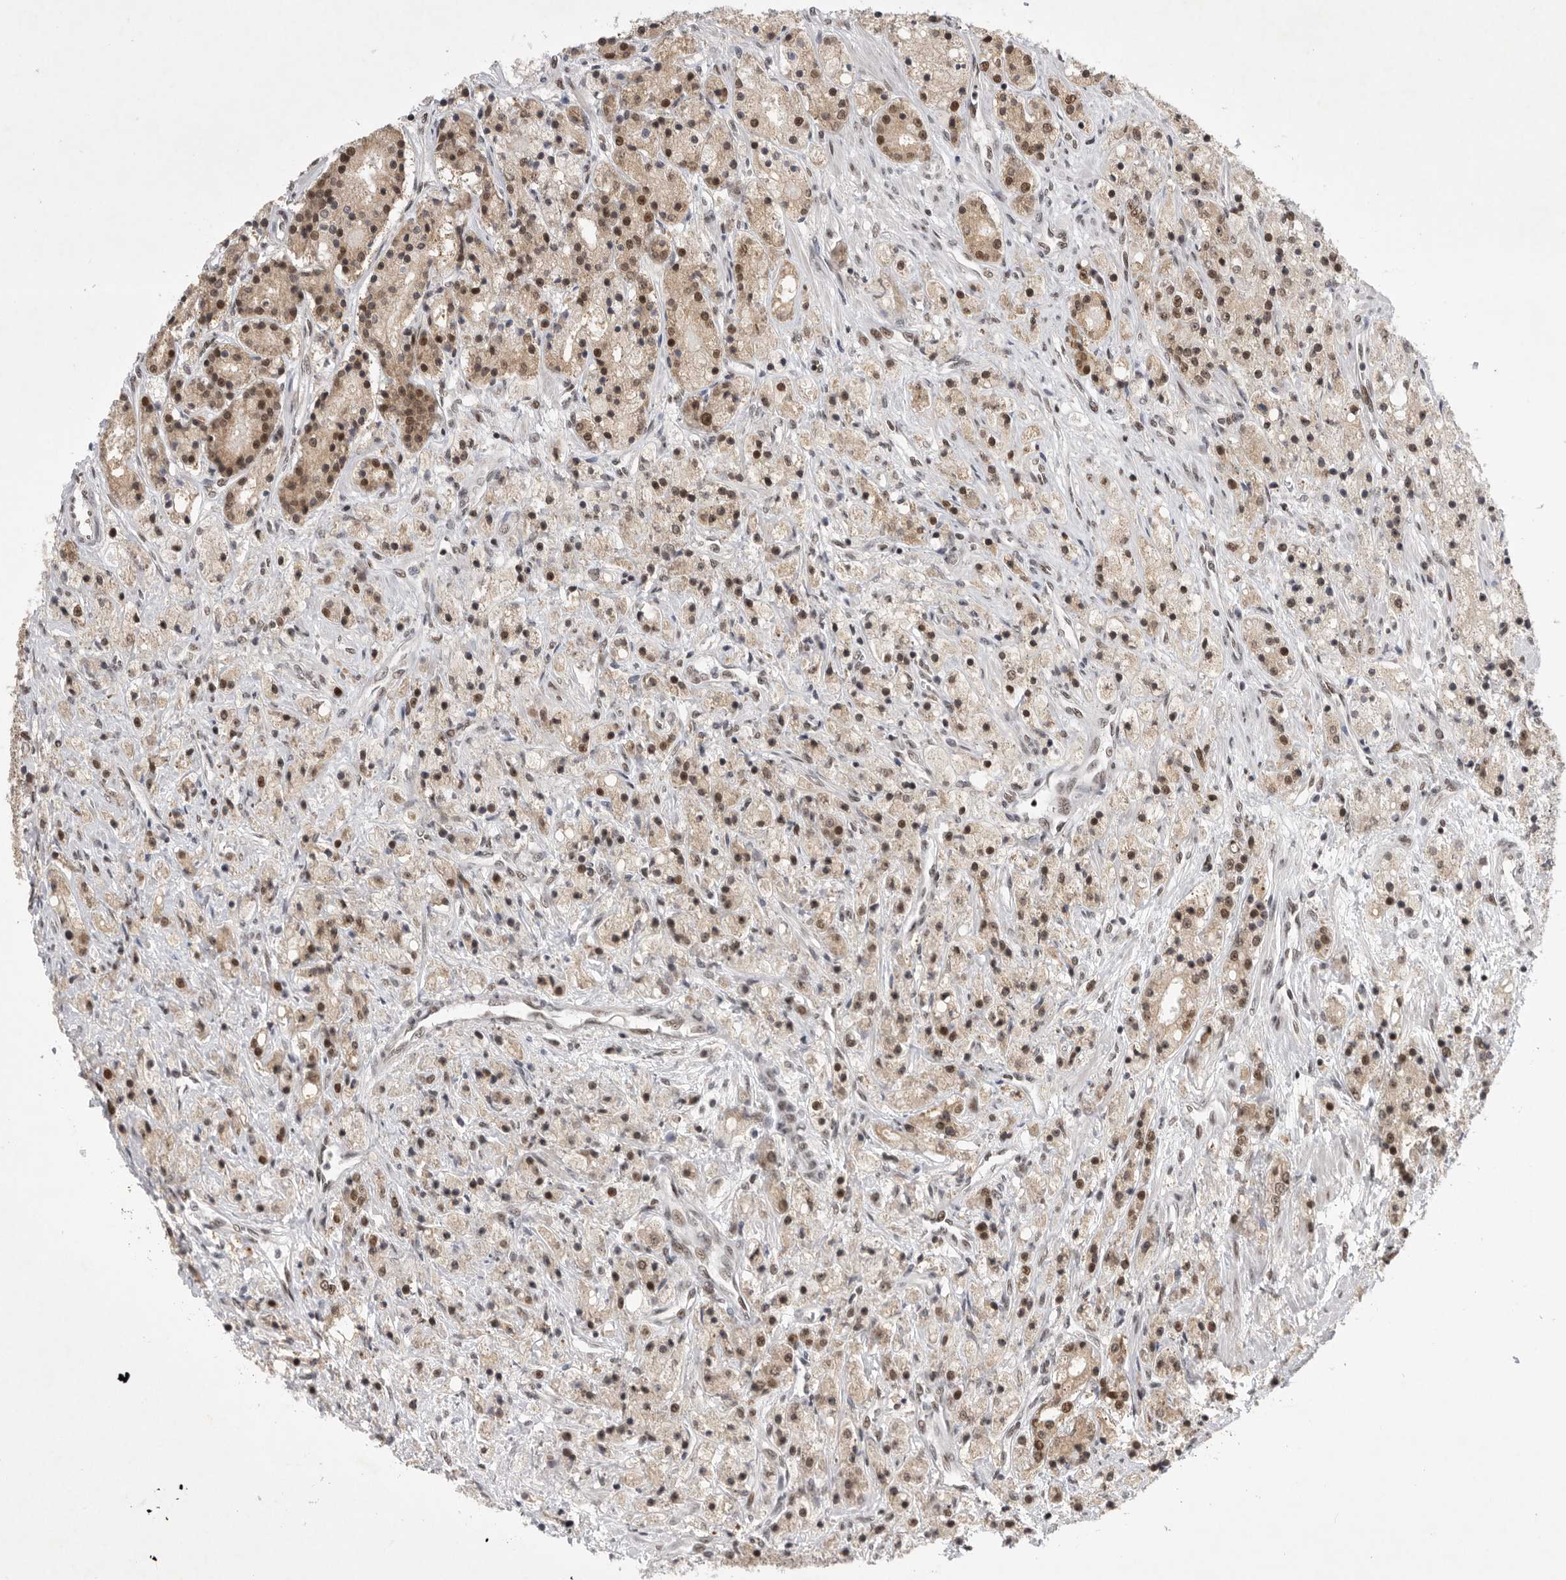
{"staining": {"intensity": "moderate", "quantity": ">75%", "location": "cytoplasmic/membranous,nuclear"}, "tissue": "prostate cancer", "cell_type": "Tumor cells", "image_type": "cancer", "snomed": [{"axis": "morphology", "description": "Adenocarcinoma, High grade"}, {"axis": "topography", "description": "Prostate"}], "caption": "DAB (3,3'-diaminobenzidine) immunohistochemical staining of prostate cancer (high-grade adenocarcinoma) displays moderate cytoplasmic/membranous and nuclear protein expression in approximately >75% of tumor cells.", "gene": "ZNF830", "patient": {"sex": "male", "age": 60}}